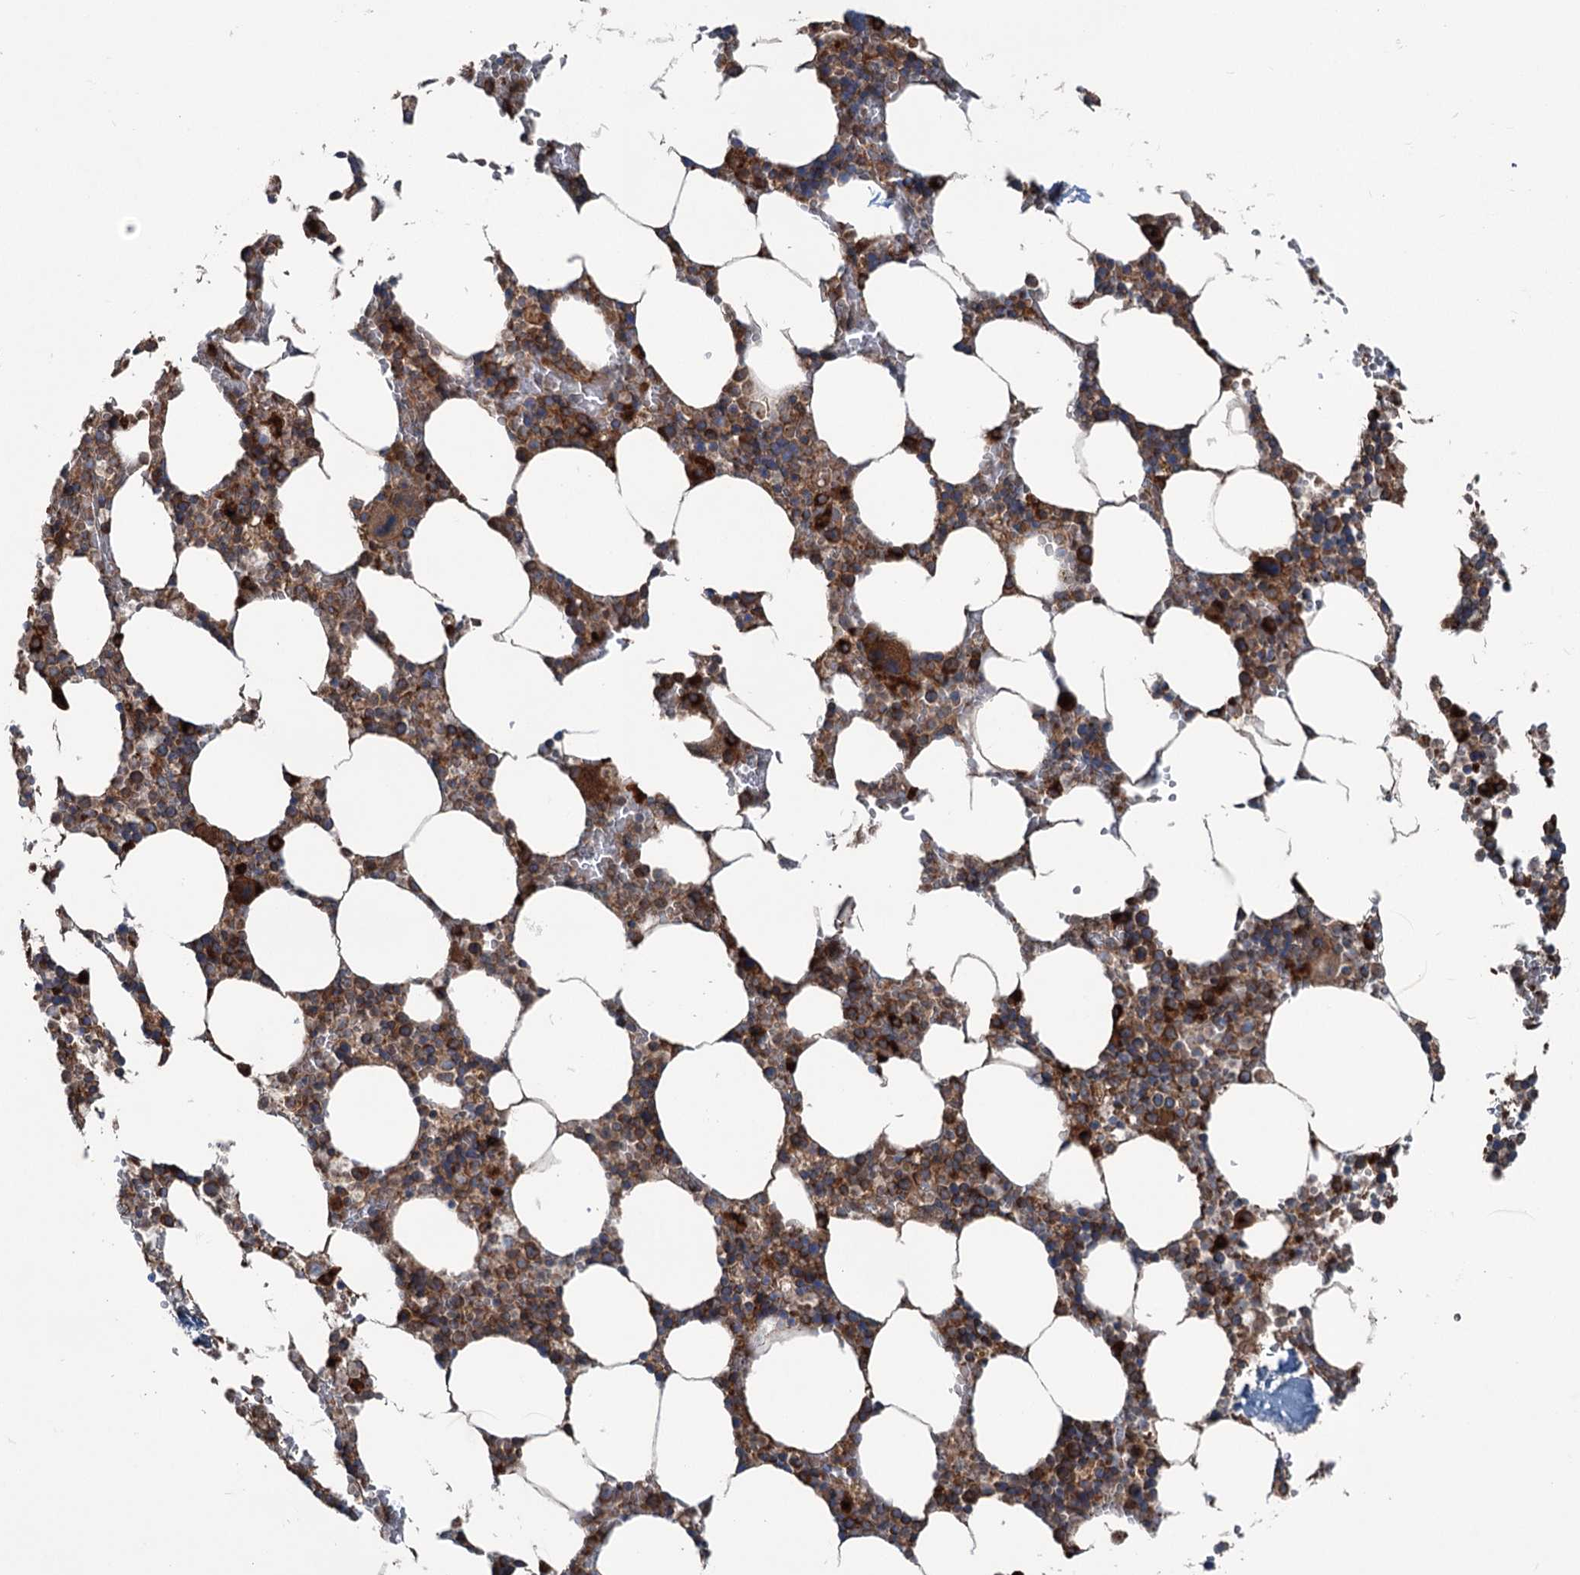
{"staining": {"intensity": "strong", "quantity": "25%-75%", "location": "cytoplasmic/membranous"}, "tissue": "bone marrow", "cell_type": "Hematopoietic cells", "image_type": "normal", "snomed": [{"axis": "morphology", "description": "Normal tissue, NOS"}, {"axis": "topography", "description": "Bone marrow"}], "caption": "The image shows staining of benign bone marrow, revealing strong cytoplasmic/membranous protein expression (brown color) within hematopoietic cells. (Brightfield microscopy of DAB IHC at high magnification).", "gene": "CALCOCO1", "patient": {"sex": "male", "age": 70}}